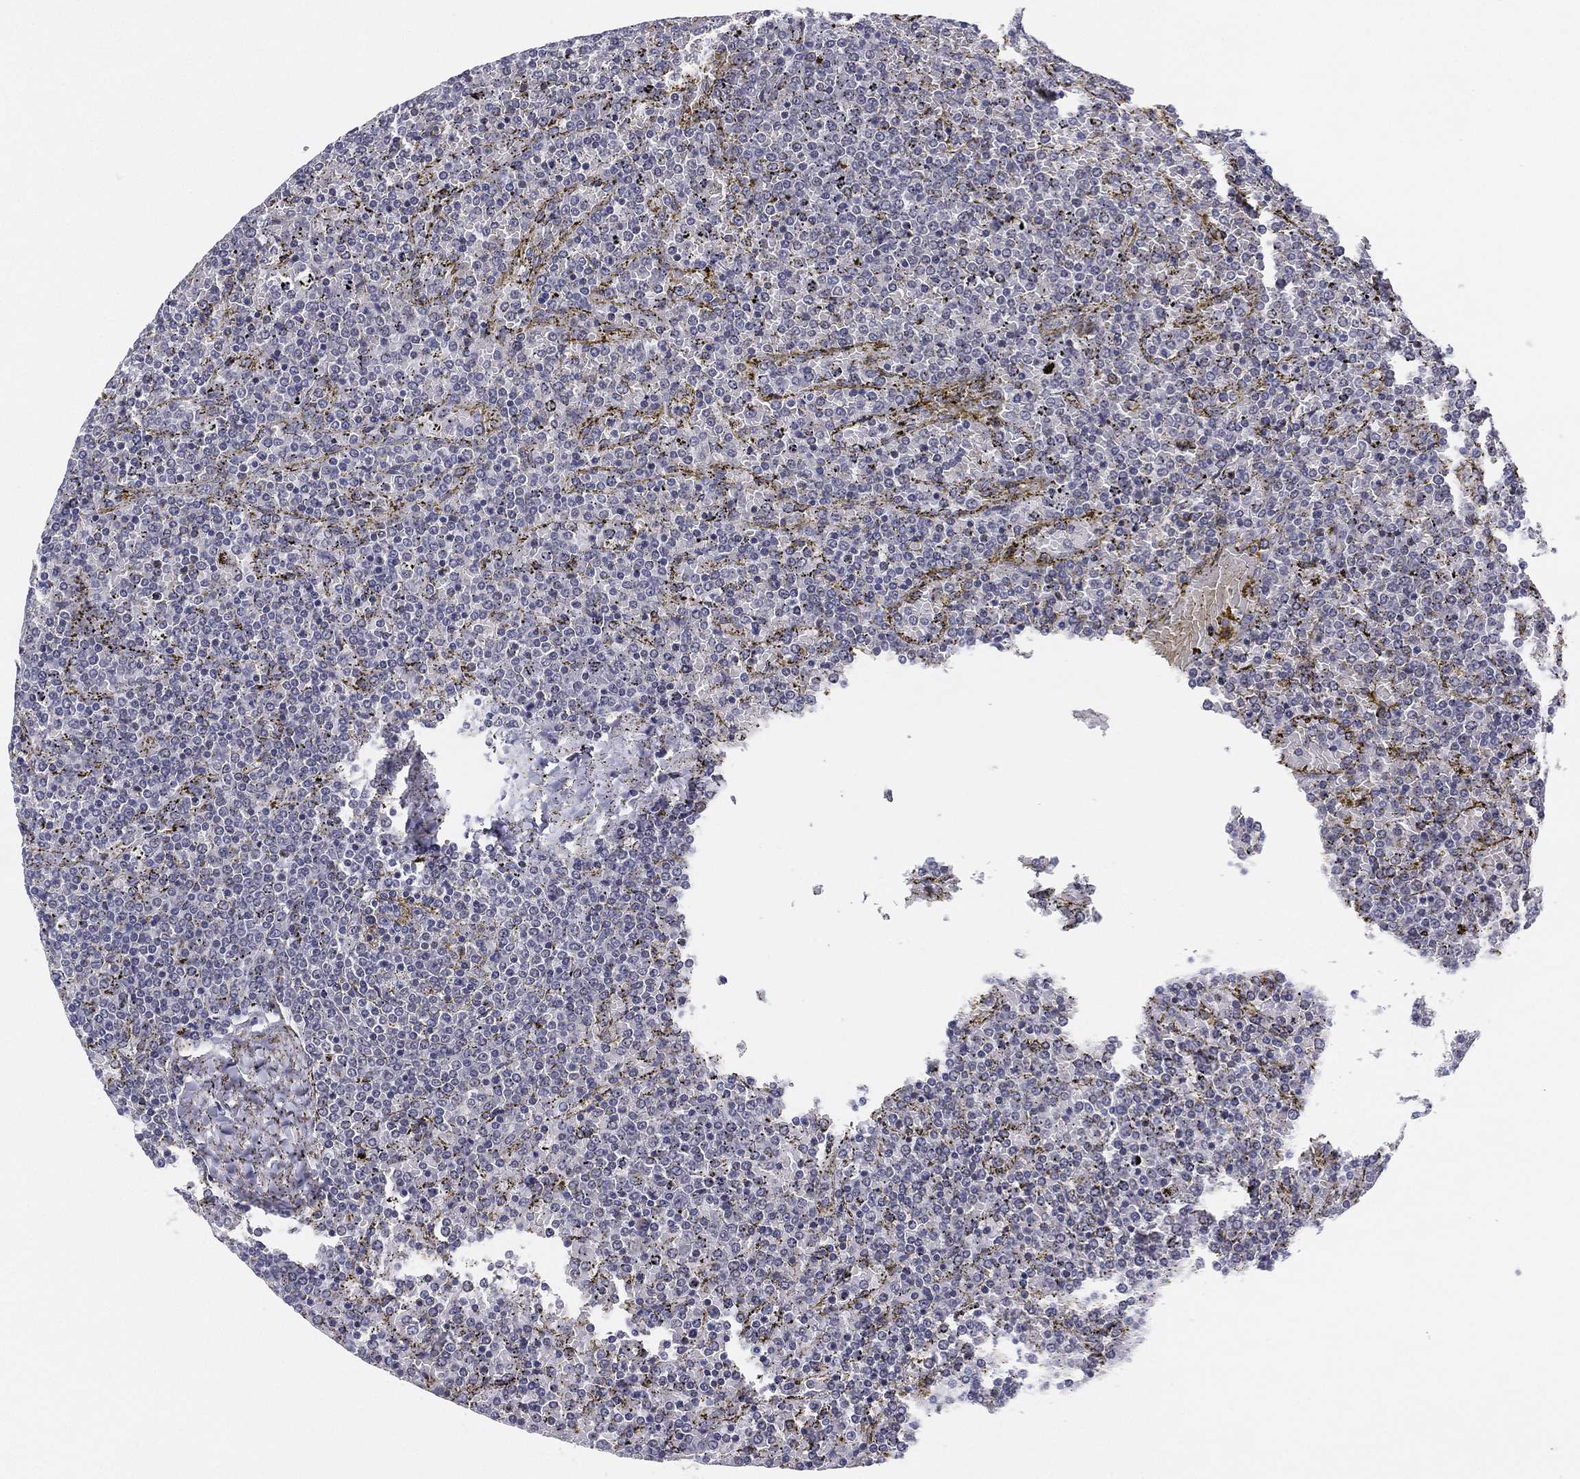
{"staining": {"intensity": "negative", "quantity": "none", "location": "none"}, "tissue": "lymphoma", "cell_type": "Tumor cells", "image_type": "cancer", "snomed": [{"axis": "morphology", "description": "Malignant lymphoma, non-Hodgkin's type, Low grade"}, {"axis": "topography", "description": "Spleen"}], "caption": "Immunohistochemistry (IHC) histopathology image of human lymphoma stained for a protein (brown), which demonstrates no positivity in tumor cells.", "gene": "MS4A8", "patient": {"sex": "female", "age": 77}}